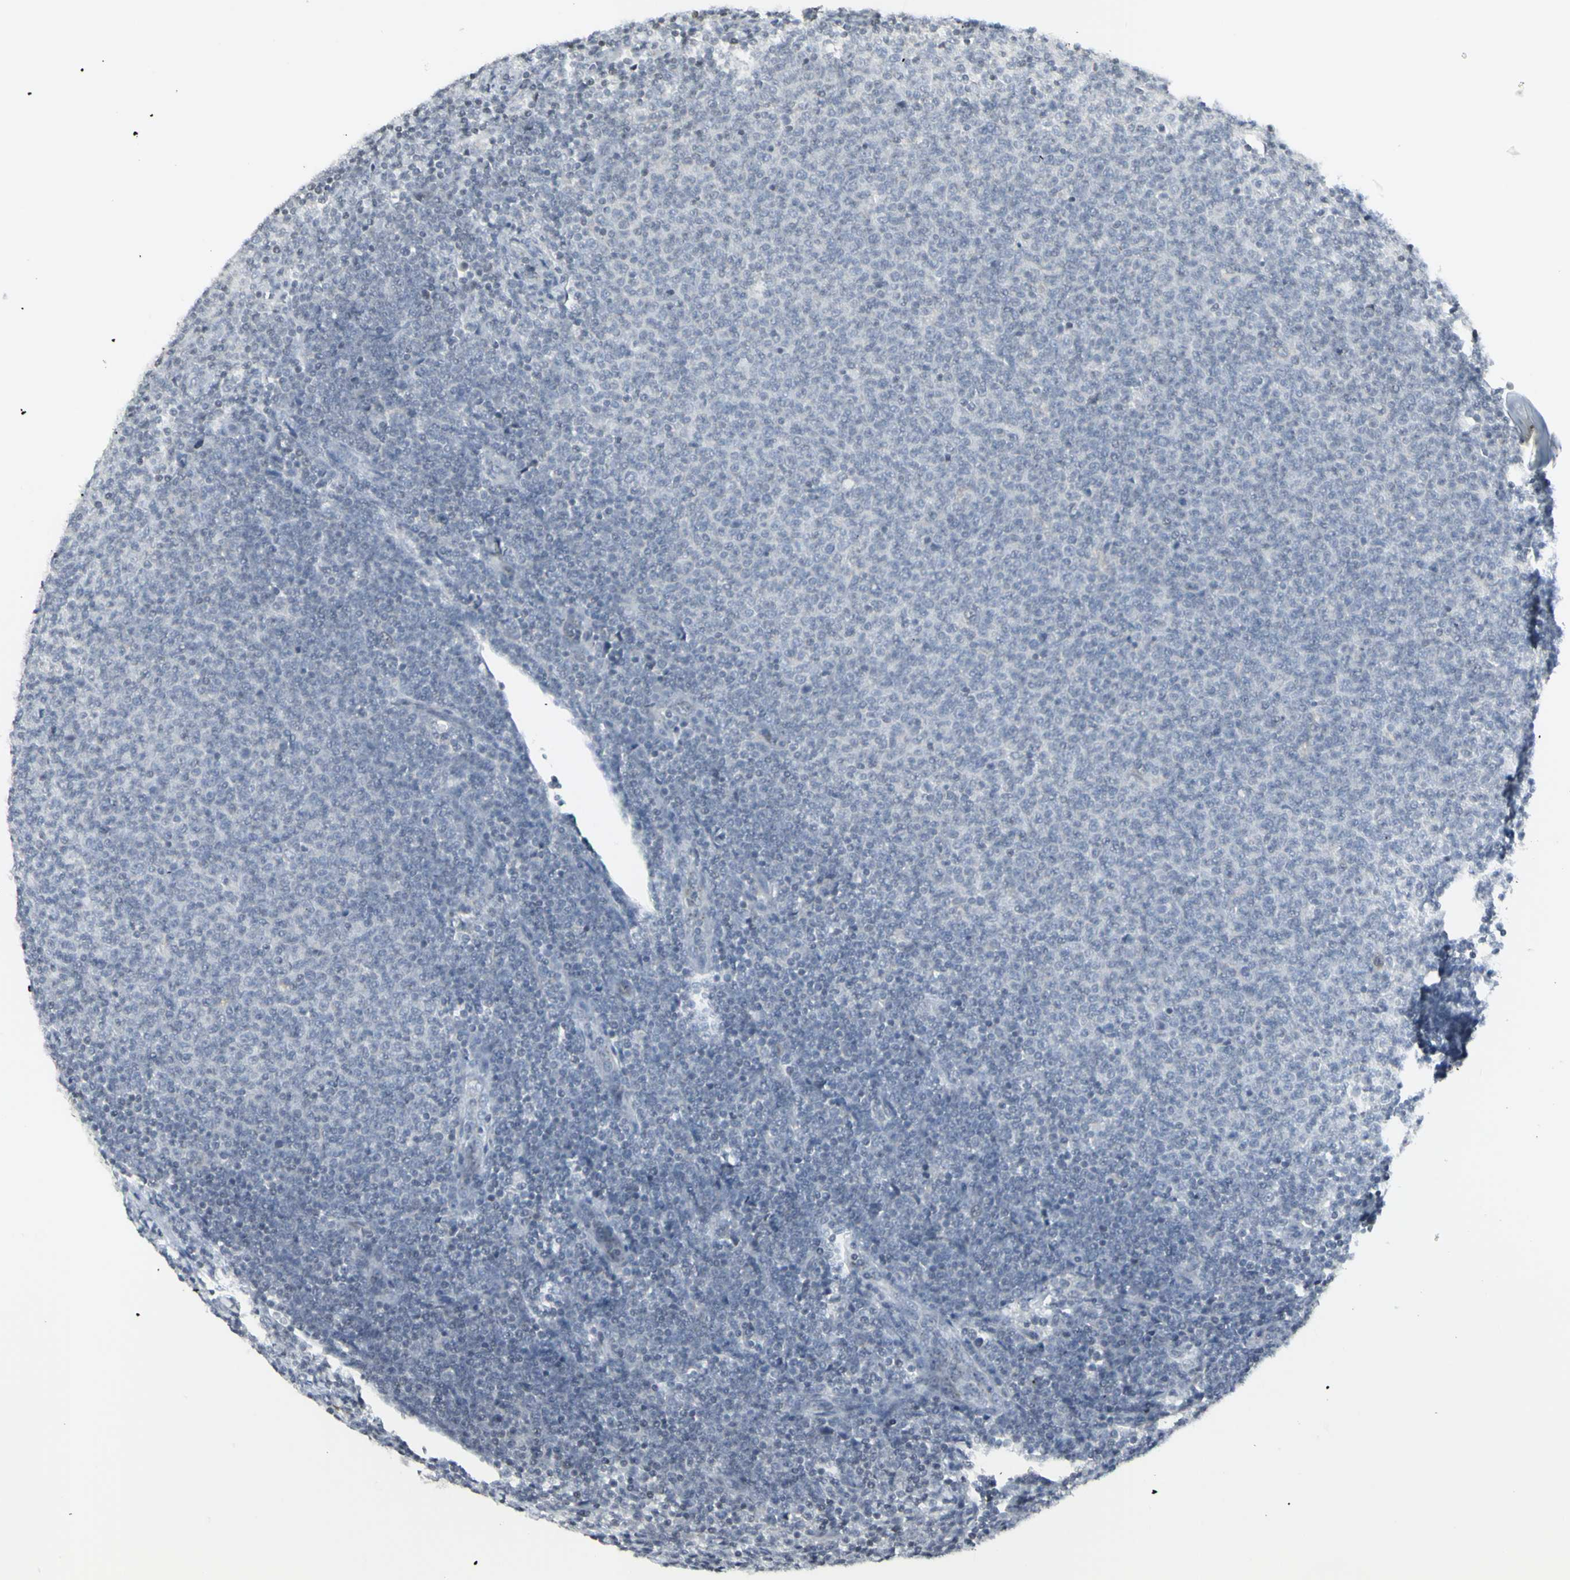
{"staining": {"intensity": "negative", "quantity": "none", "location": "none"}, "tissue": "lymphoma", "cell_type": "Tumor cells", "image_type": "cancer", "snomed": [{"axis": "morphology", "description": "Malignant lymphoma, non-Hodgkin's type, Low grade"}, {"axis": "topography", "description": "Lymph node"}], "caption": "Immunohistochemistry of malignant lymphoma, non-Hodgkin's type (low-grade) reveals no positivity in tumor cells. Nuclei are stained in blue.", "gene": "MUC5AC", "patient": {"sex": "male", "age": 66}}